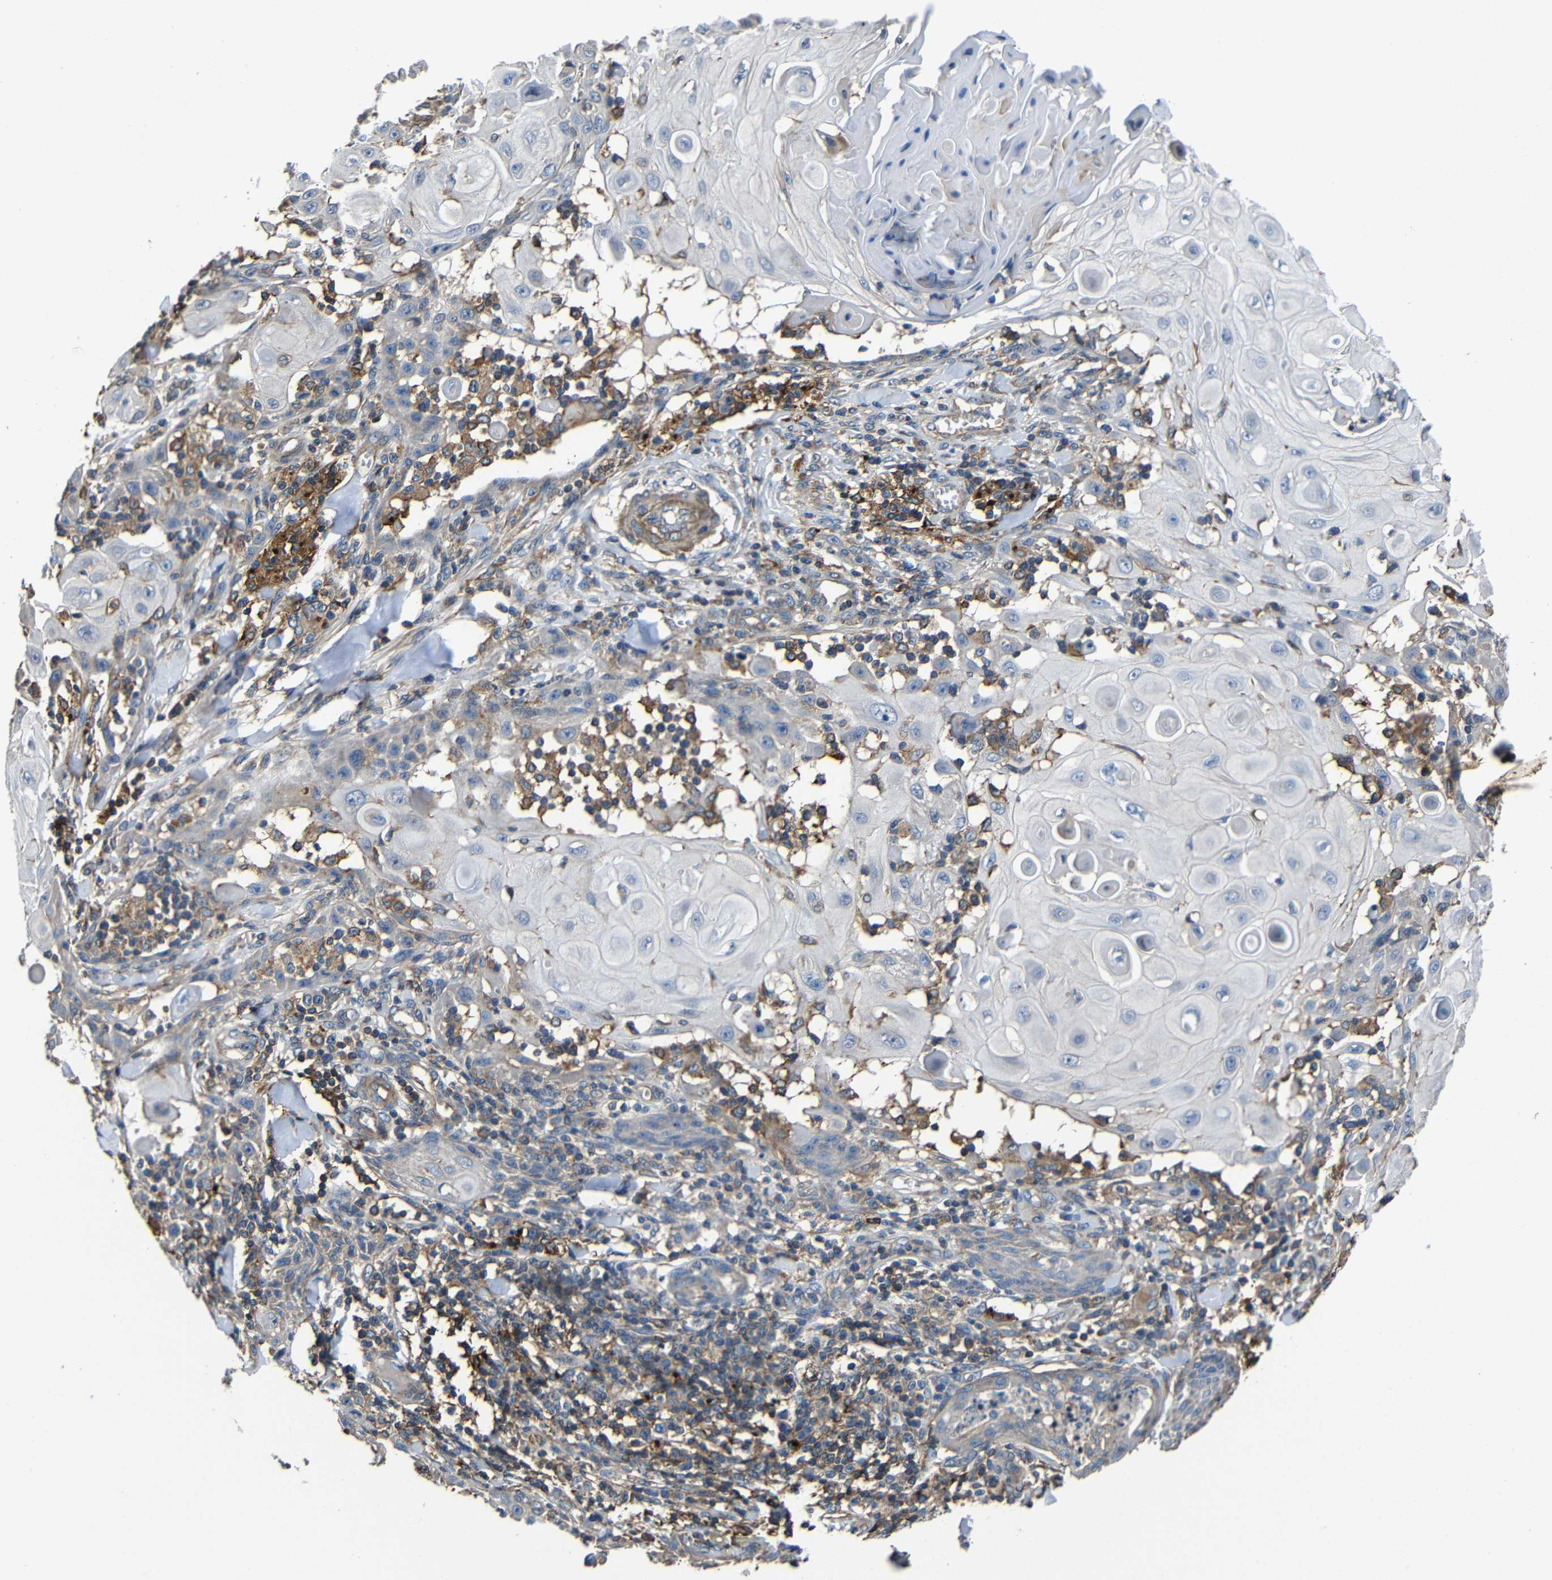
{"staining": {"intensity": "weak", "quantity": "<25%", "location": "cytoplasmic/membranous"}, "tissue": "skin cancer", "cell_type": "Tumor cells", "image_type": "cancer", "snomed": [{"axis": "morphology", "description": "Squamous cell carcinoma, NOS"}, {"axis": "topography", "description": "Skin"}], "caption": "Immunohistochemistry (IHC) image of human skin cancer (squamous cell carcinoma) stained for a protein (brown), which exhibits no positivity in tumor cells. (DAB IHC visualized using brightfield microscopy, high magnification).", "gene": "GDI1", "patient": {"sex": "male", "age": 24}}